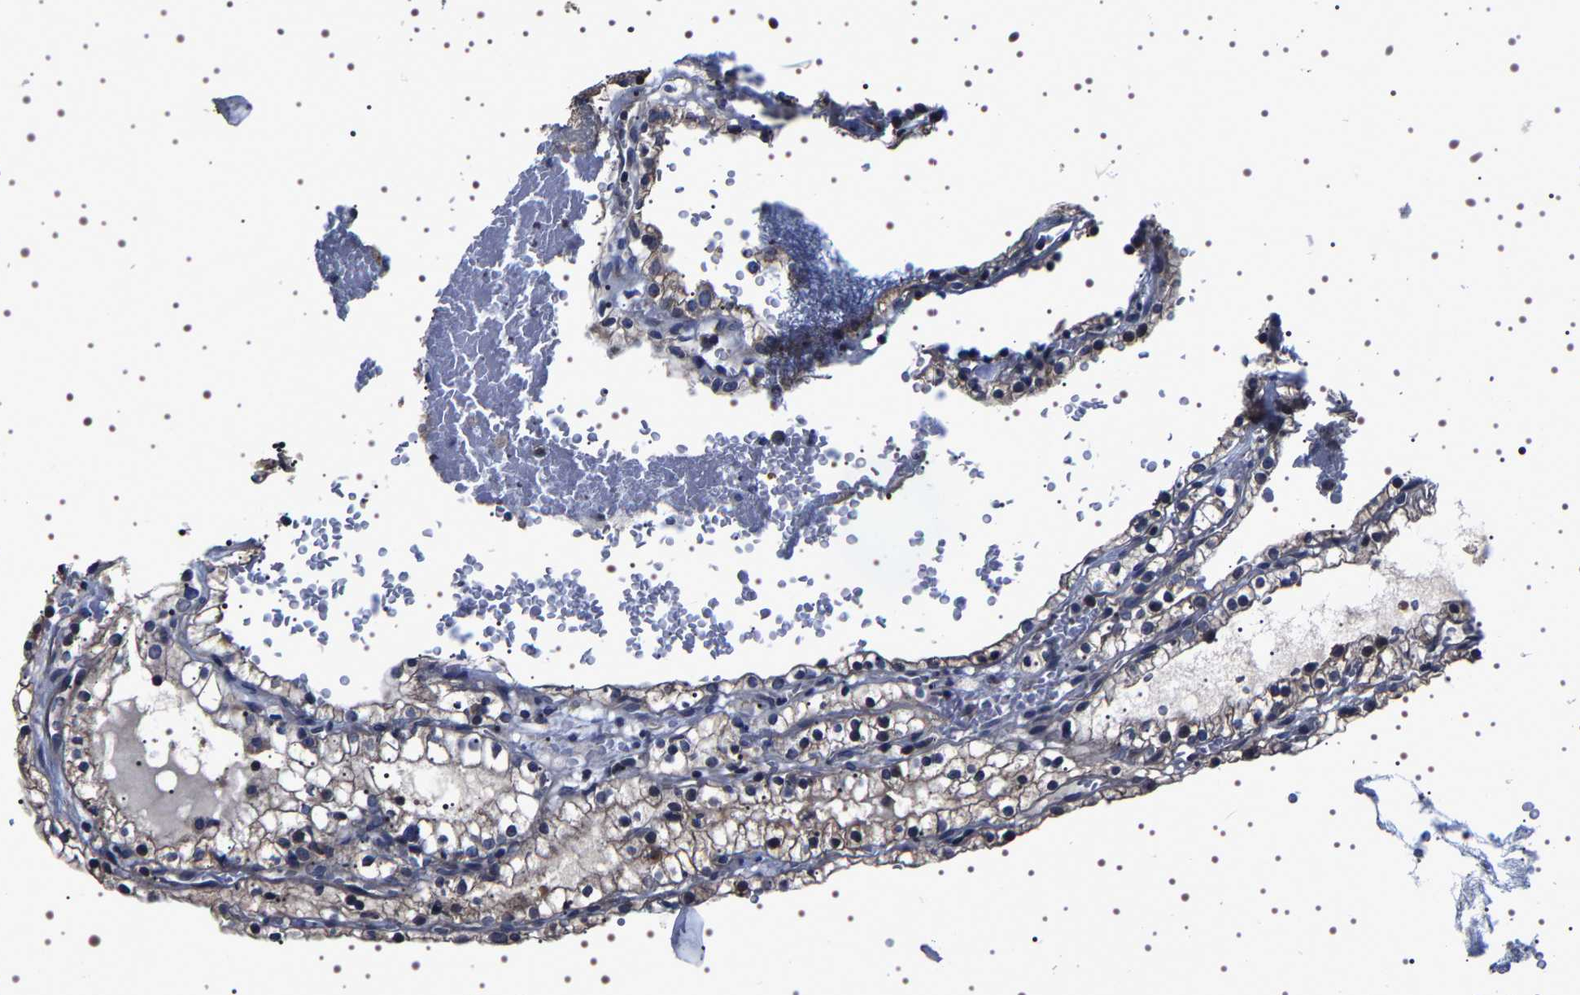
{"staining": {"intensity": "weak", "quantity": "25%-75%", "location": "cytoplasmic/membranous"}, "tissue": "renal cancer", "cell_type": "Tumor cells", "image_type": "cancer", "snomed": [{"axis": "morphology", "description": "Adenocarcinoma, NOS"}, {"axis": "topography", "description": "Kidney"}], "caption": "Immunohistochemistry (DAB (3,3'-diaminobenzidine)) staining of renal cancer (adenocarcinoma) demonstrates weak cytoplasmic/membranous protein positivity in about 25%-75% of tumor cells. Ihc stains the protein of interest in brown and the nuclei are stained blue.", "gene": "TARBP1", "patient": {"sex": "female", "age": 41}}